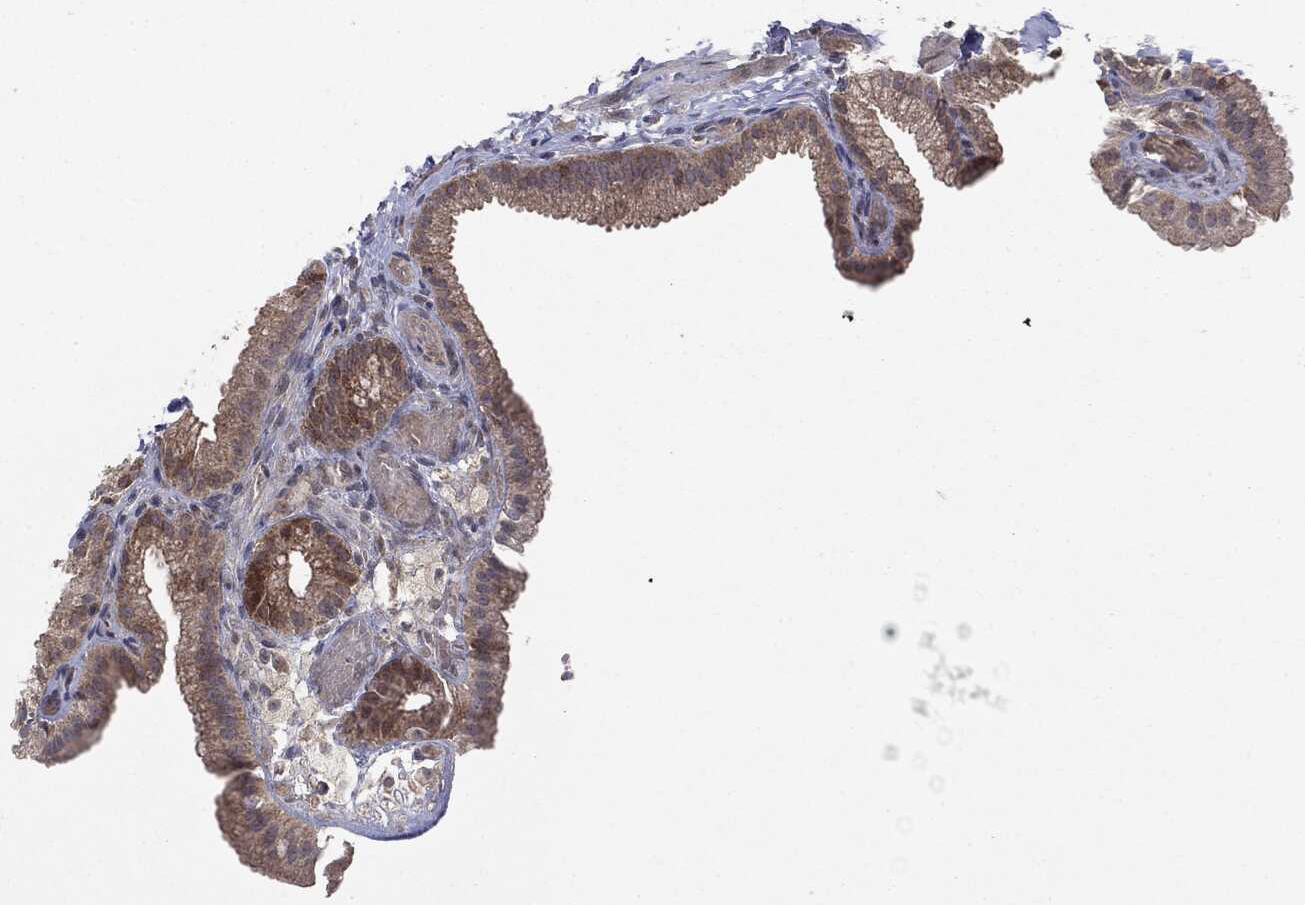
{"staining": {"intensity": "moderate", "quantity": ">75%", "location": "cytoplasmic/membranous"}, "tissue": "gallbladder", "cell_type": "Glandular cells", "image_type": "normal", "snomed": [{"axis": "morphology", "description": "Normal tissue, NOS"}, {"axis": "topography", "description": "Gallbladder"}, {"axis": "topography", "description": "Peripheral nerve tissue"}], "caption": "Approximately >75% of glandular cells in normal human gallbladder display moderate cytoplasmic/membranous protein staining as visualized by brown immunohistochemical staining.", "gene": "OTUB1", "patient": {"sex": "female", "age": 45}}